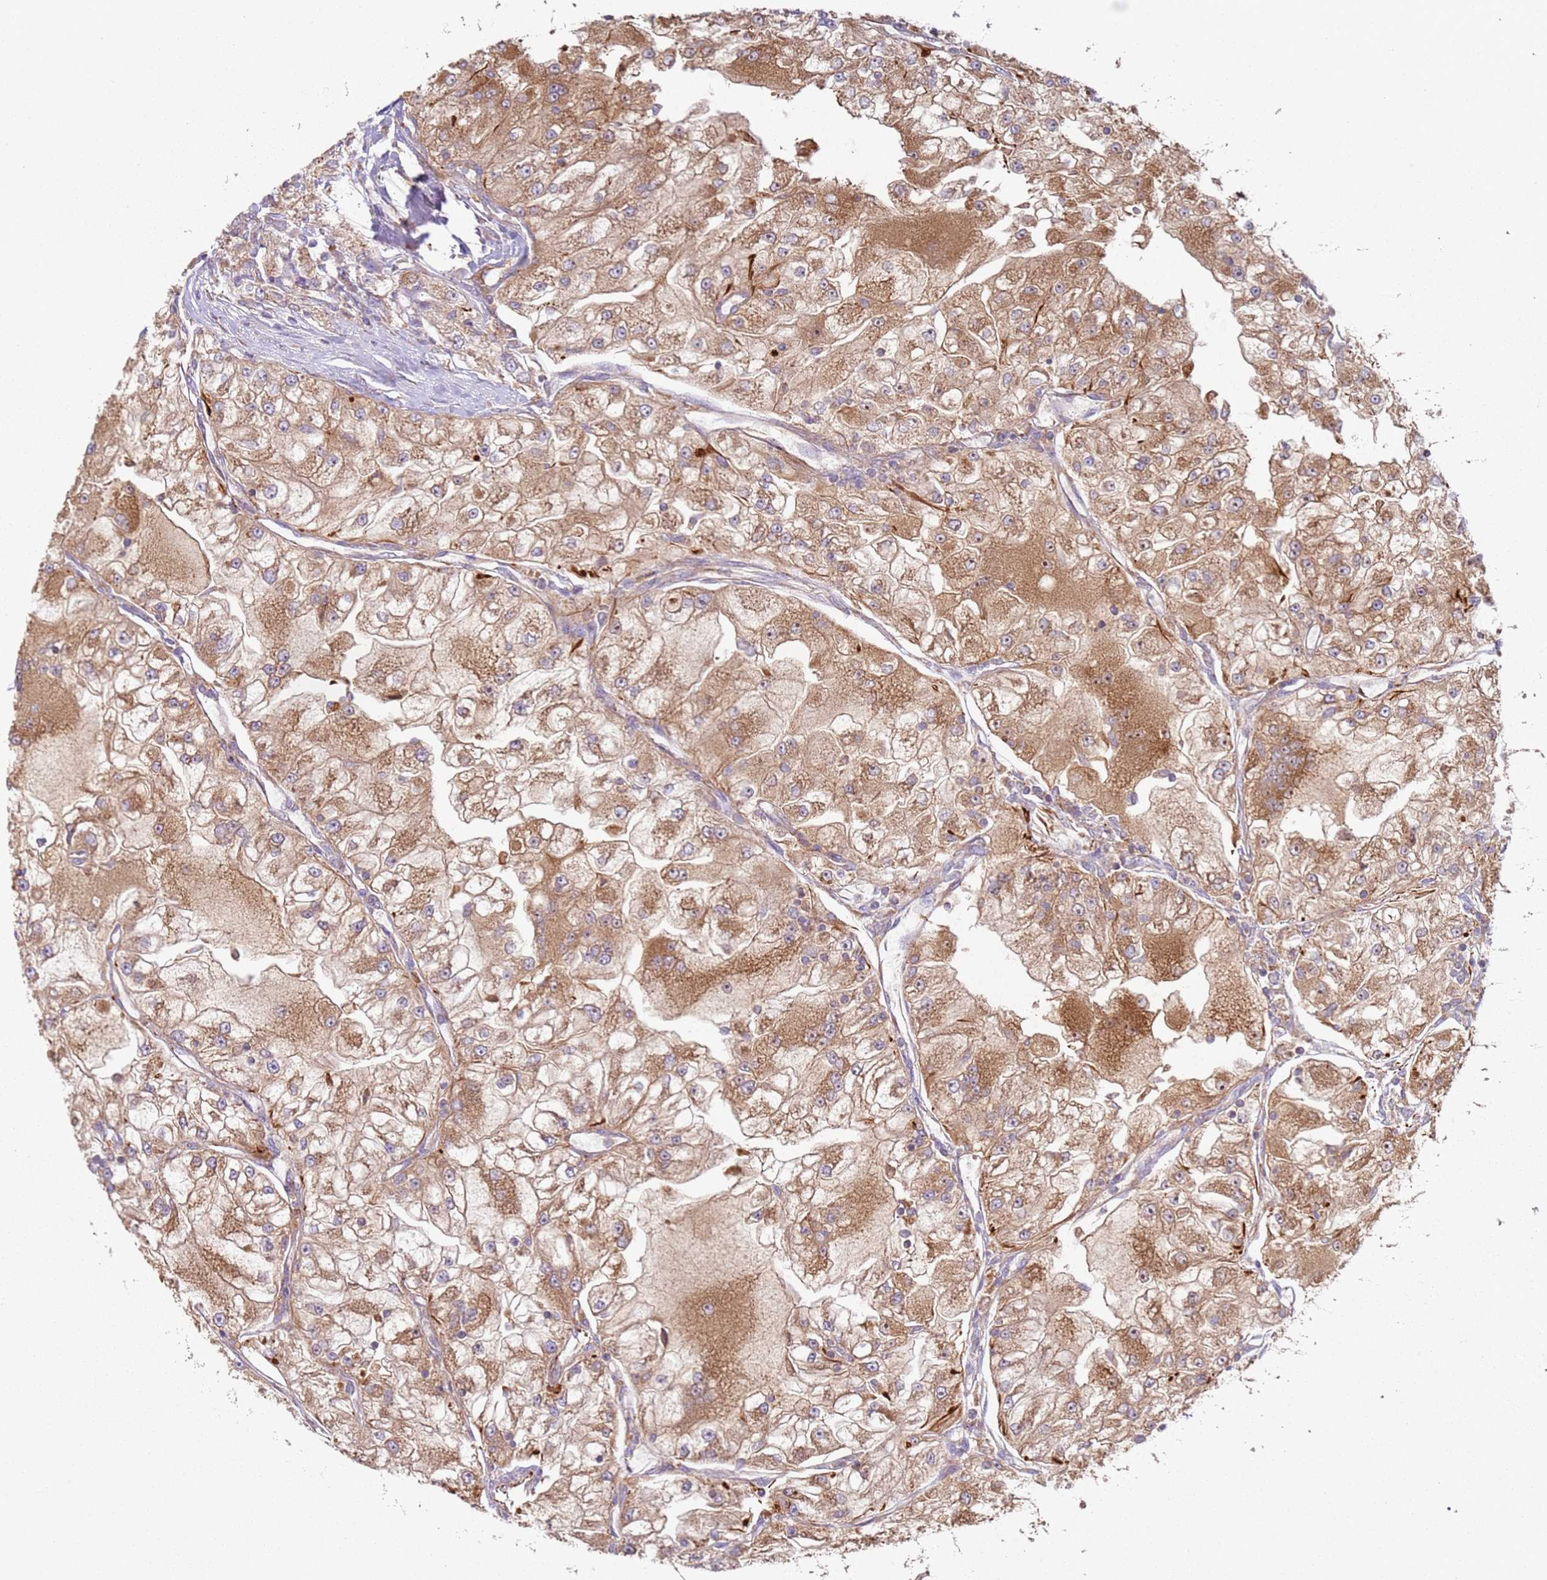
{"staining": {"intensity": "moderate", "quantity": ">75%", "location": "cytoplasmic/membranous"}, "tissue": "renal cancer", "cell_type": "Tumor cells", "image_type": "cancer", "snomed": [{"axis": "morphology", "description": "Adenocarcinoma, NOS"}, {"axis": "topography", "description": "Kidney"}], "caption": "Moderate cytoplasmic/membranous positivity for a protein is seen in about >75% of tumor cells of renal cancer (adenocarcinoma) using immunohistochemistry (IHC).", "gene": "SNAPIN", "patient": {"sex": "female", "age": 72}}